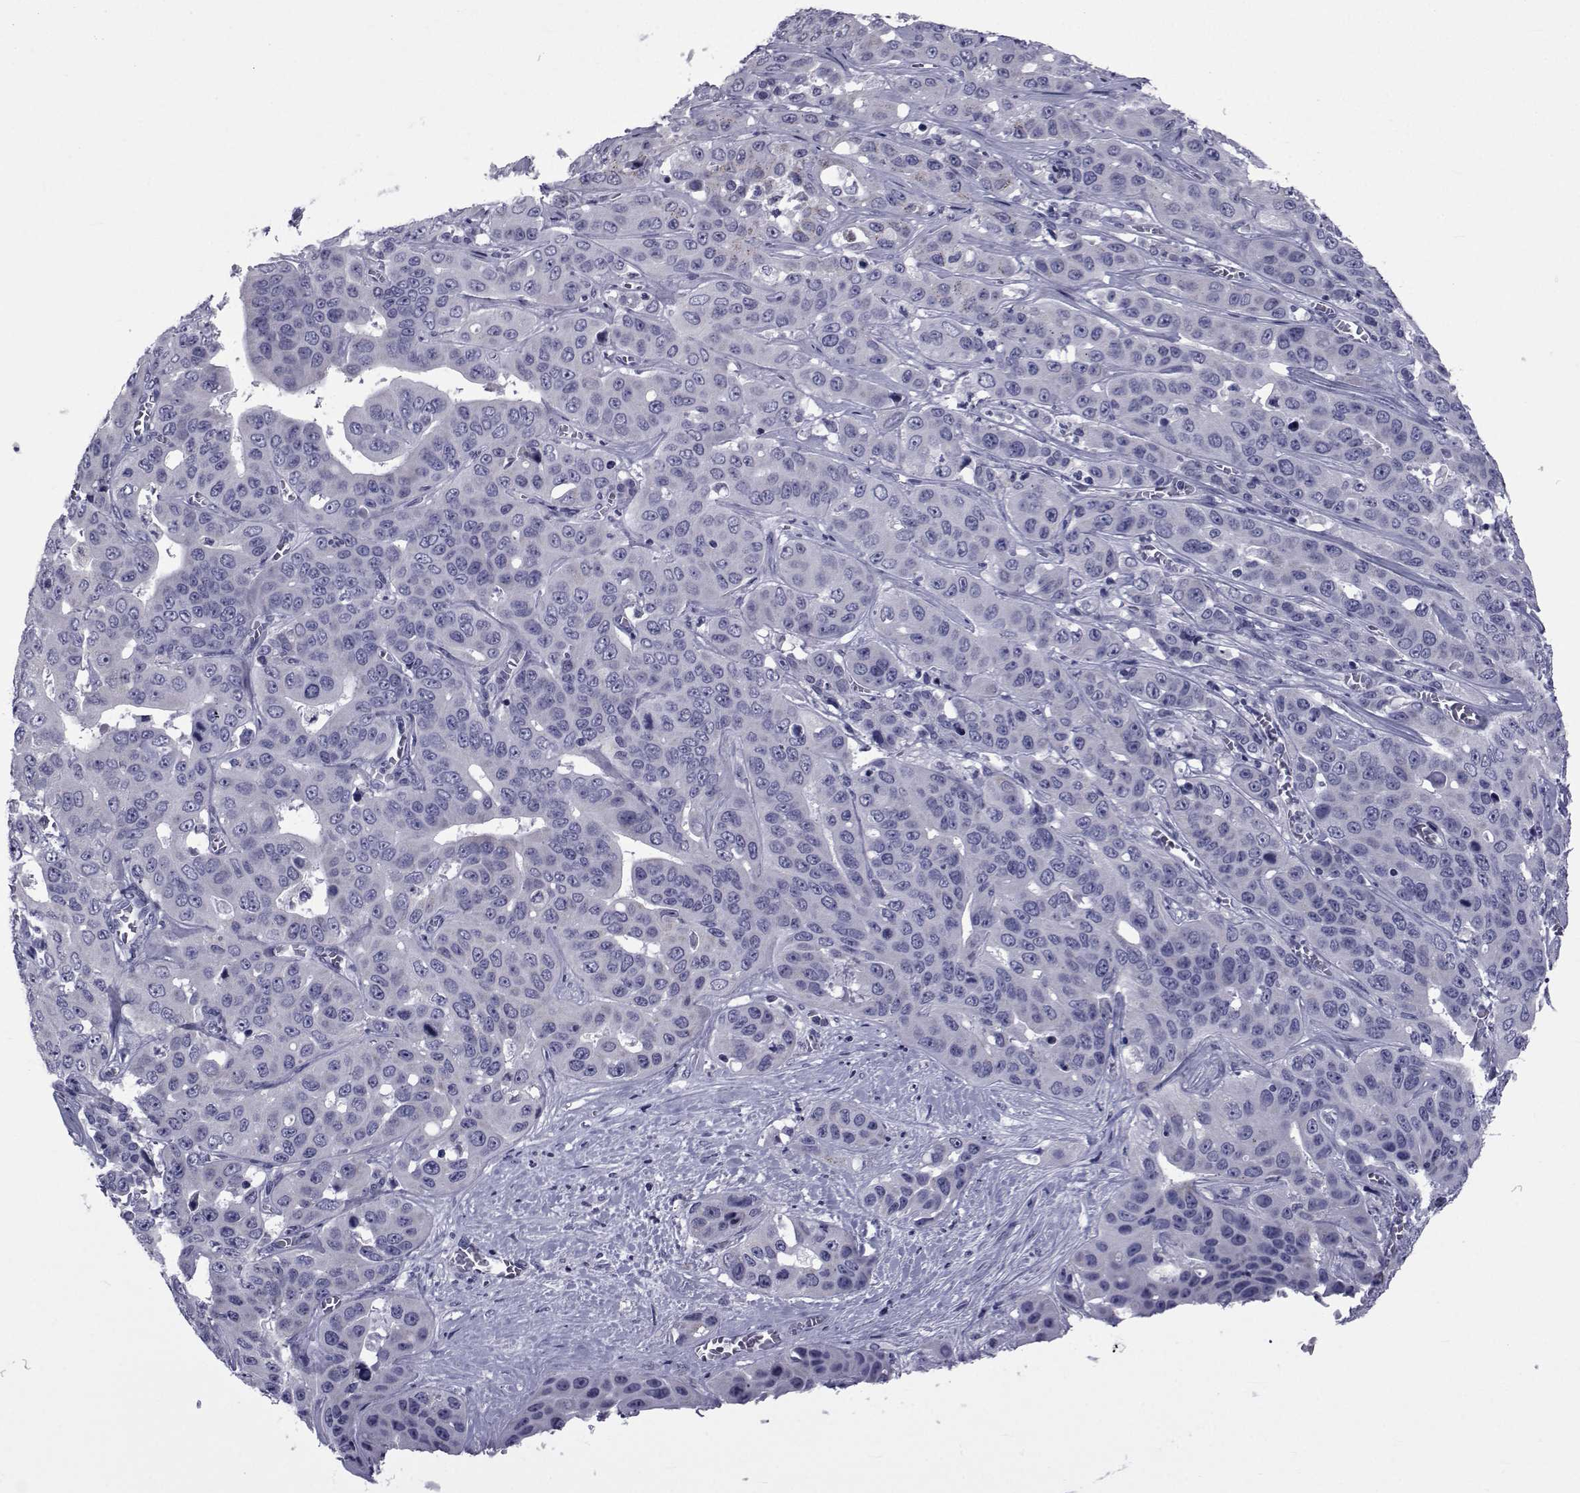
{"staining": {"intensity": "negative", "quantity": "none", "location": "none"}, "tissue": "liver cancer", "cell_type": "Tumor cells", "image_type": "cancer", "snomed": [{"axis": "morphology", "description": "Cholangiocarcinoma"}, {"axis": "topography", "description": "Liver"}], "caption": "Immunohistochemistry (IHC) image of liver cancer stained for a protein (brown), which shows no expression in tumor cells. (DAB (3,3'-diaminobenzidine) immunohistochemistry (IHC), high magnification).", "gene": "GKAP1", "patient": {"sex": "female", "age": 52}}